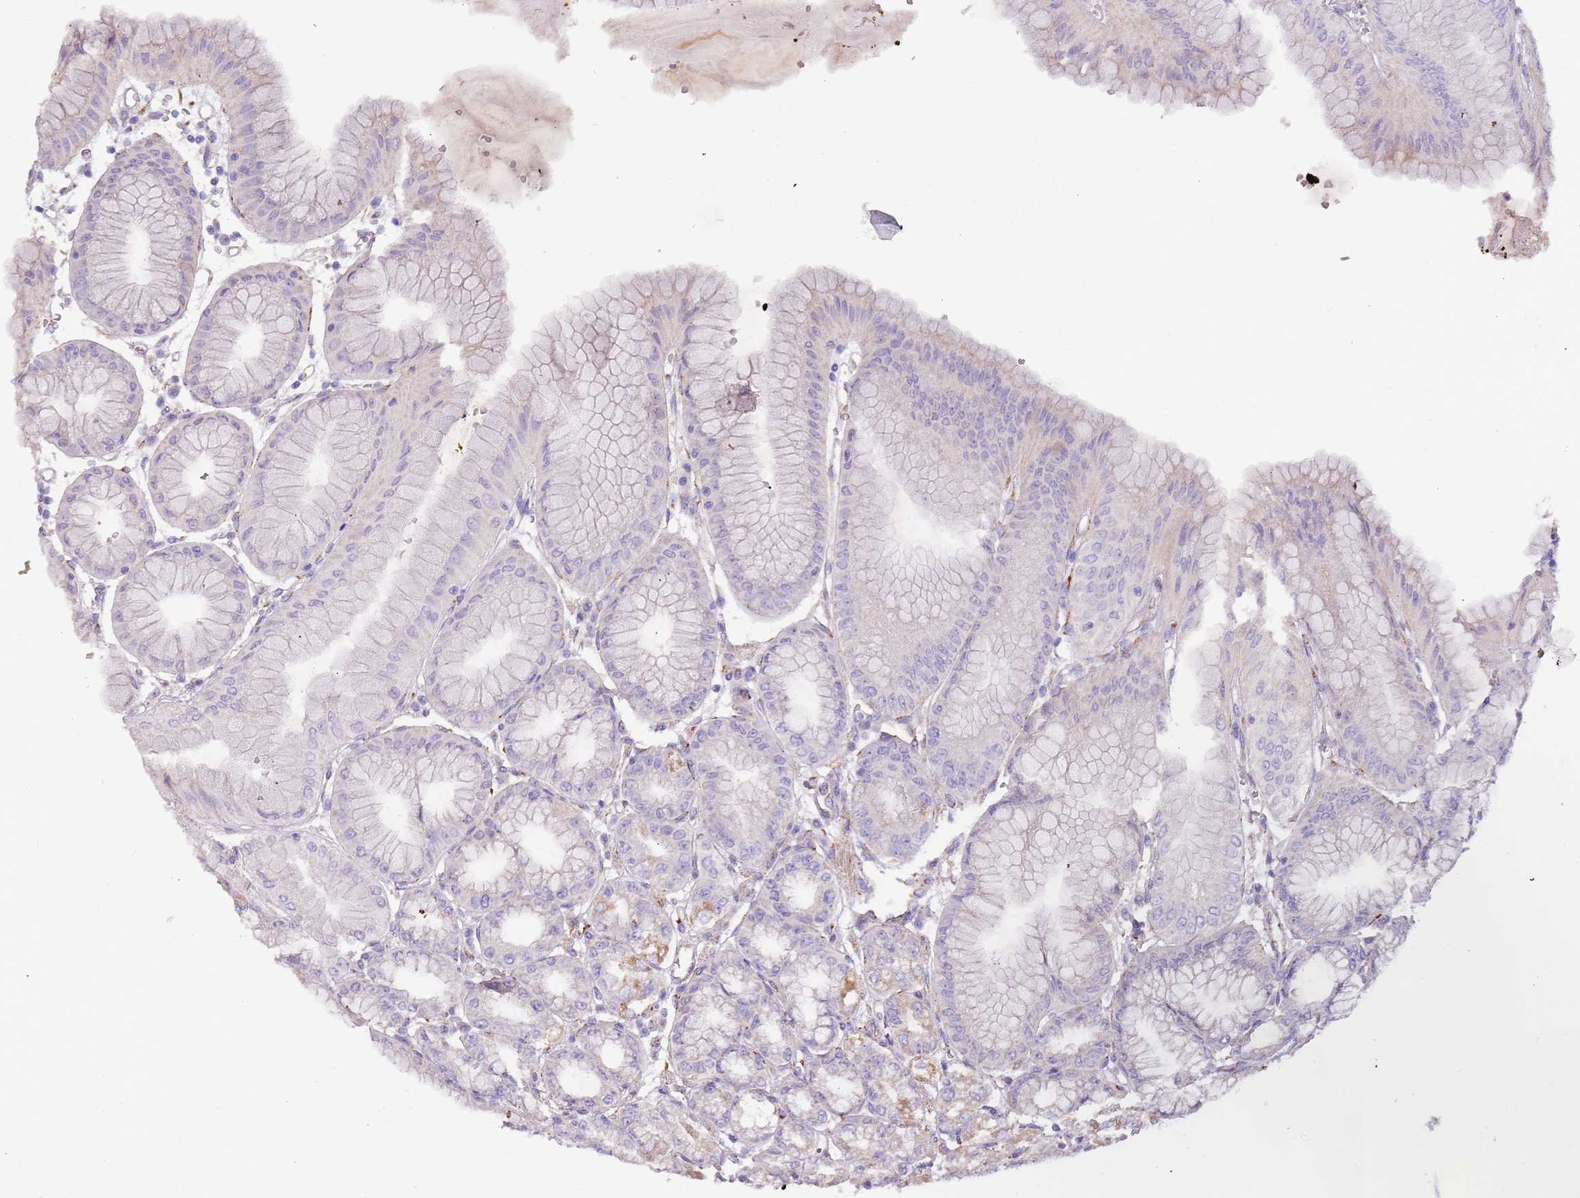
{"staining": {"intensity": "moderate", "quantity": "<25%", "location": "cytoplasmic/membranous"}, "tissue": "stomach", "cell_type": "Glandular cells", "image_type": "normal", "snomed": [{"axis": "morphology", "description": "Normal tissue, NOS"}, {"axis": "topography", "description": "Stomach, lower"}], "caption": "Immunohistochemical staining of unremarkable human stomach demonstrates <25% levels of moderate cytoplasmic/membranous protein staining in about <25% of glandular cells.", "gene": "RNF222", "patient": {"sex": "male", "age": 71}}